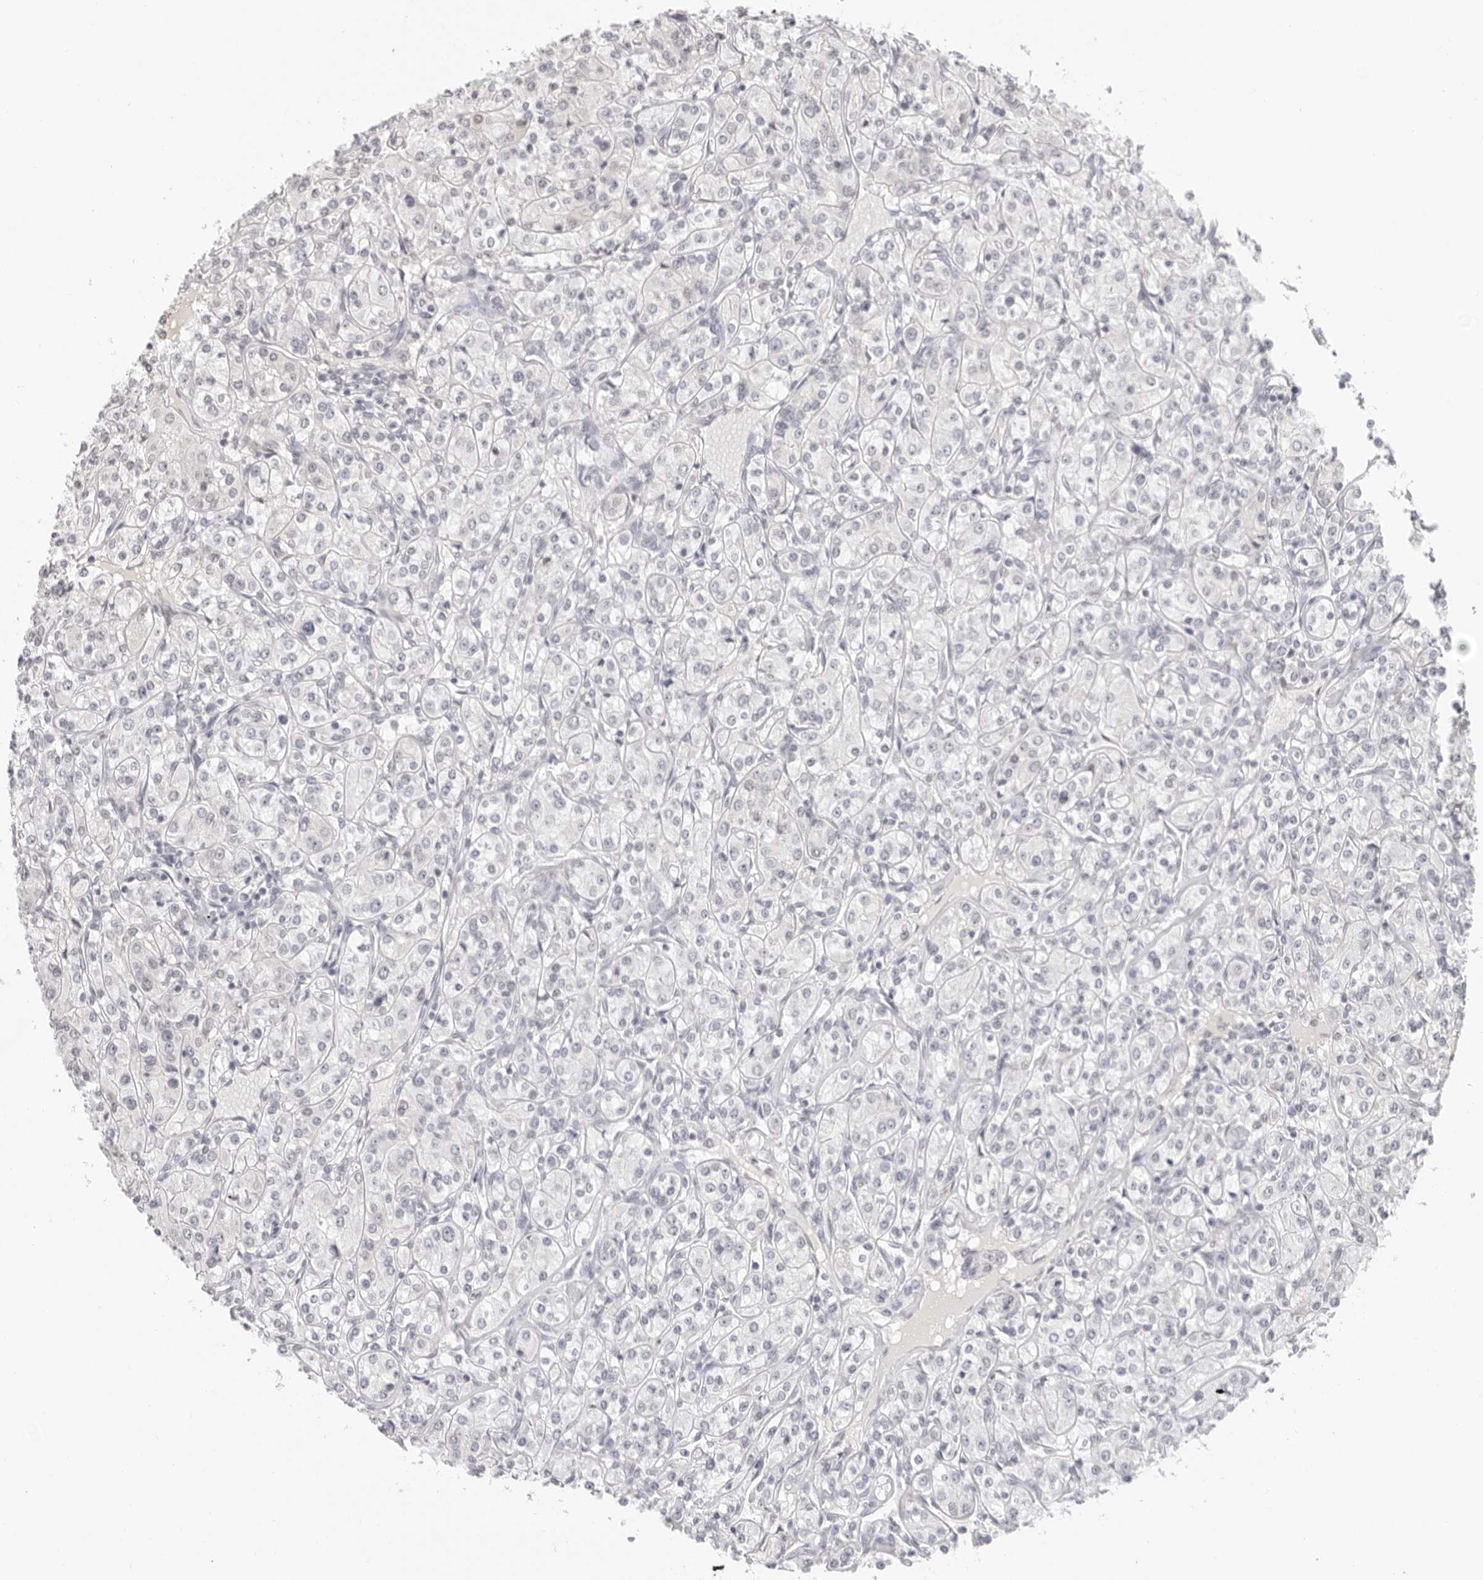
{"staining": {"intensity": "negative", "quantity": "none", "location": "none"}, "tissue": "renal cancer", "cell_type": "Tumor cells", "image_type": "cancer", "snomed": [{"axis": "morphology", "description": "Adenocarcinoma, NOS"}, {"axis": "topography", "description": "Kidney"}], "caption": "Immunohistochemistry (IHC) photomicrograph of renal cancer stained for a protein (brown), which displays no staining in tumor cells.", "gene": "MSH6", "patient": {"sex": "male", "age": 77}}